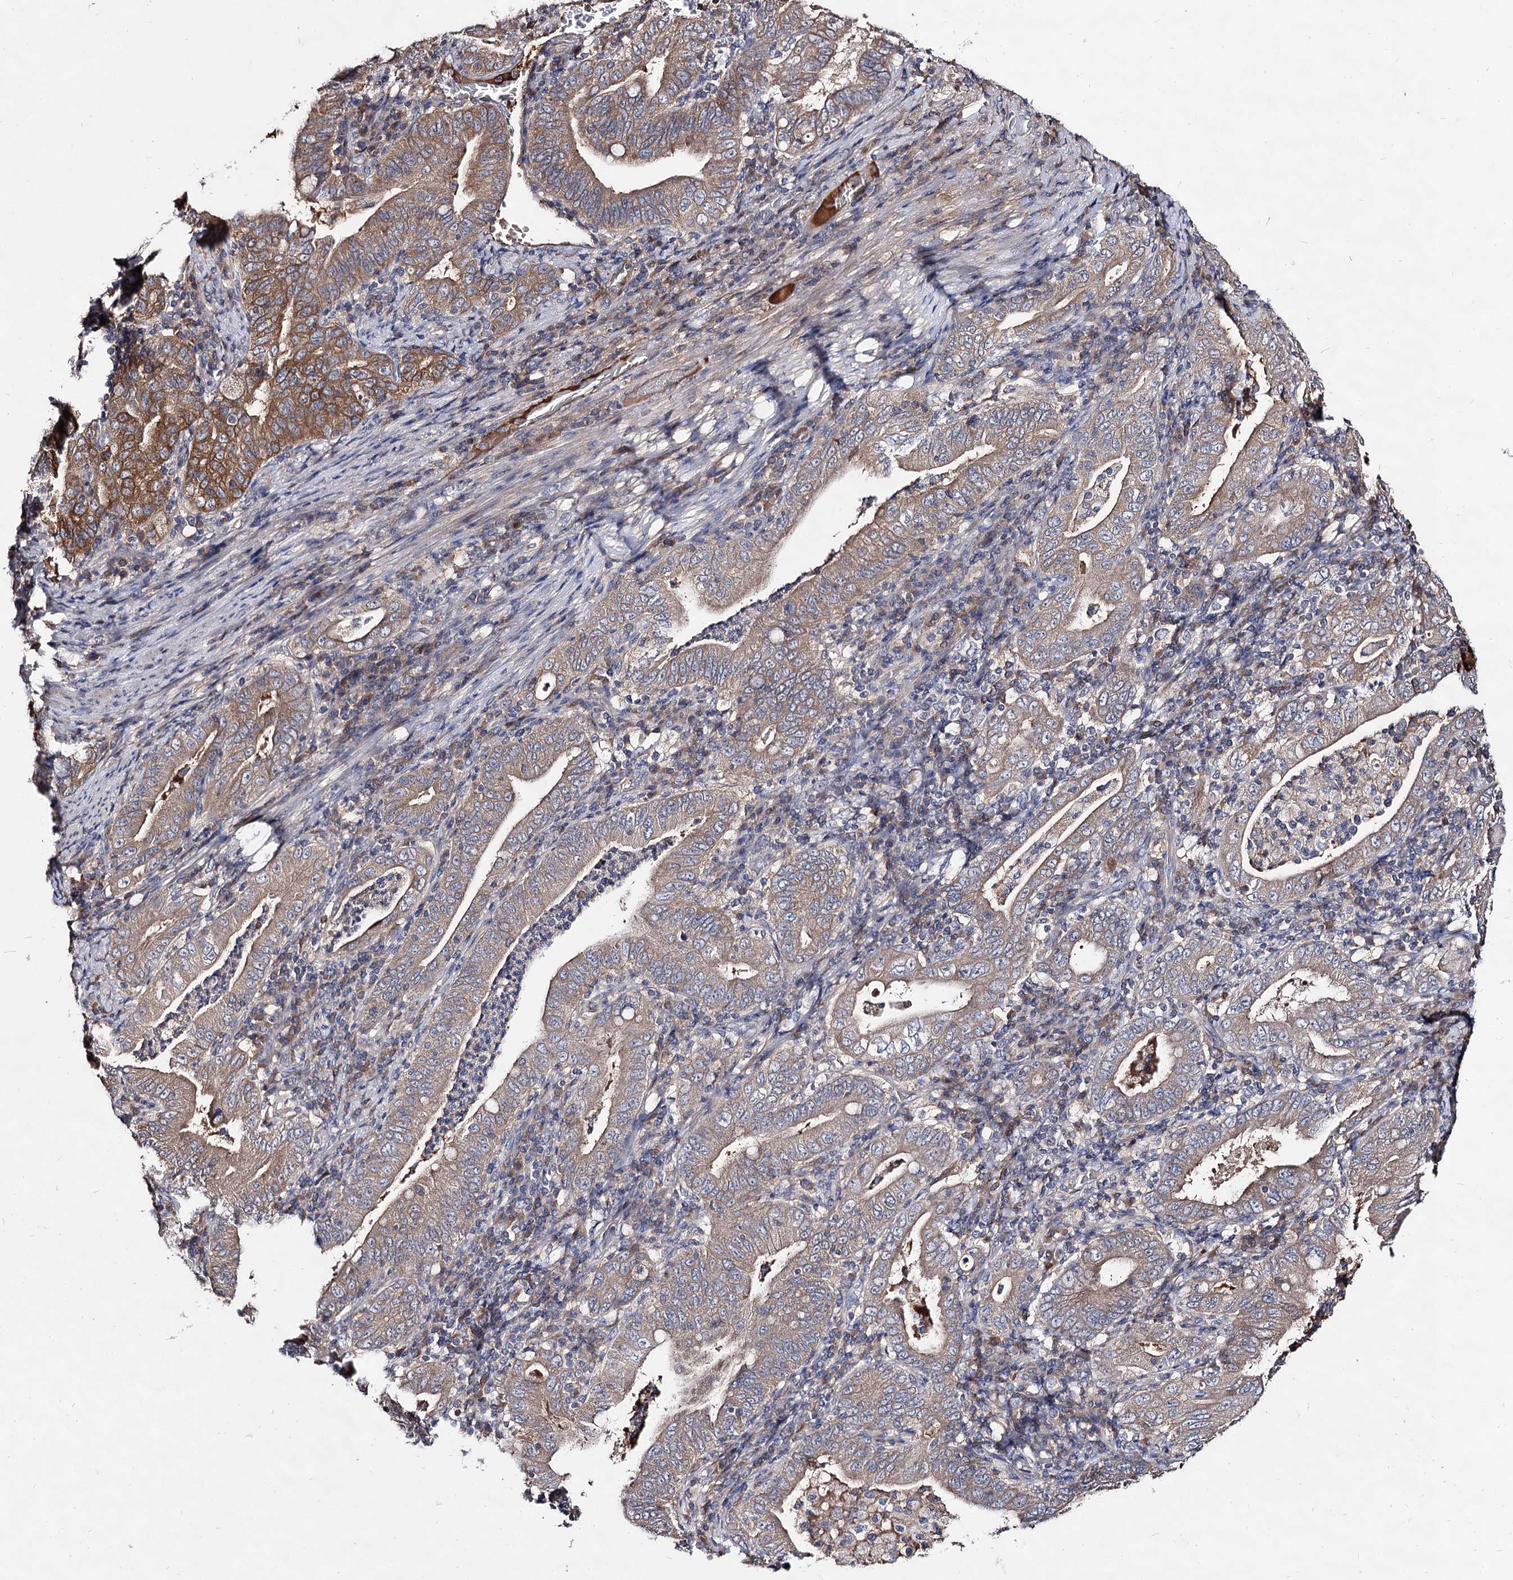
{"staining": {"intensity": "moderate", "quantity": ">75%", "location": "cytoplasmic/membranous"}, "tissue": "stomach cancer", "cell_type": "Tumor cells", "image_type": "cancer", "snomed": [{"axis": "morphology", "description": "Normal tissue, NOS"}, {"axis": "morphology", "description": "Adenocarcinoma, NOS"}, {"axis": "topography", "description": "Esophagus"}, {"axis": "topography", "description": "Stomach, upper"}, {"axis": "topography", "description": "Peripheral nerve tissue"}], "caption": "Immunohistochemical staining of stomach adenocarcinoma displays medium levels of moderate cytoplasmic/membranous protein expression in about >75% of tumor cells. (Stains: DAB (3,3'-diaminobenzidine) in brown, nuclei in blue, Microscopy: brightfield microscopy at high magnification).", "gene": "ARFIP2", "patient": {"sex": "male", "age": 62}}